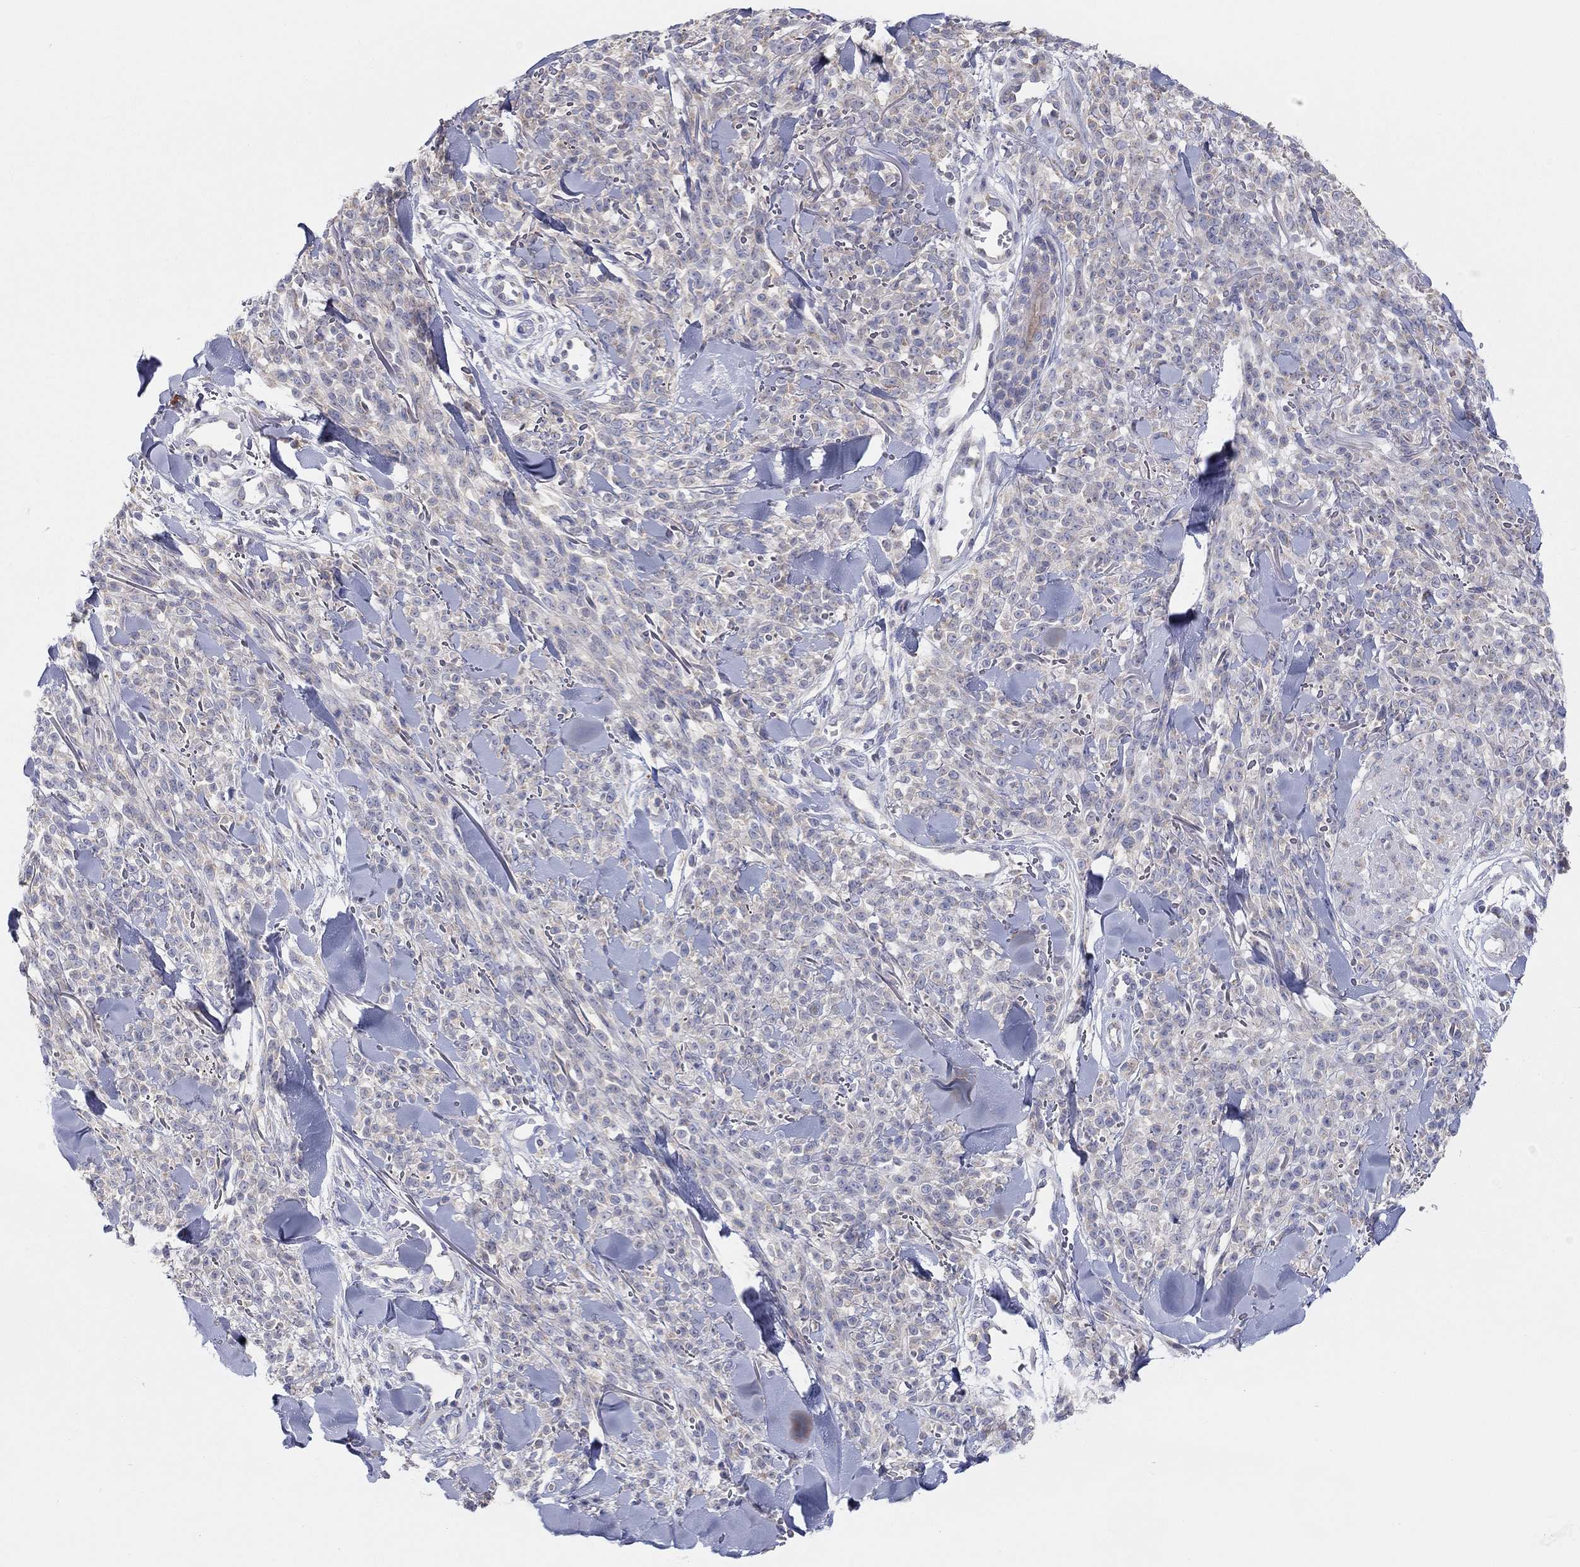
{"staining": {"intensity": "negative", "quantity": "none", "location": "none"}, "tissue": "melanoma", "cell_type": "Tumor cells", "image_type": "cancer", "snomed": [{"axis": "morphology", "description": "Malignant melanoma, NOS"}, {"axis": "topography", "description": "Skin"}, {"axis": "topography", "description": "Skin of trunk"}], "caption": "Melanoma stained for a protein using immunohistochemistry reveals no expression tumor cells.", "gene": "BCO2", "patient": {"sex": "male", "age": 74}}